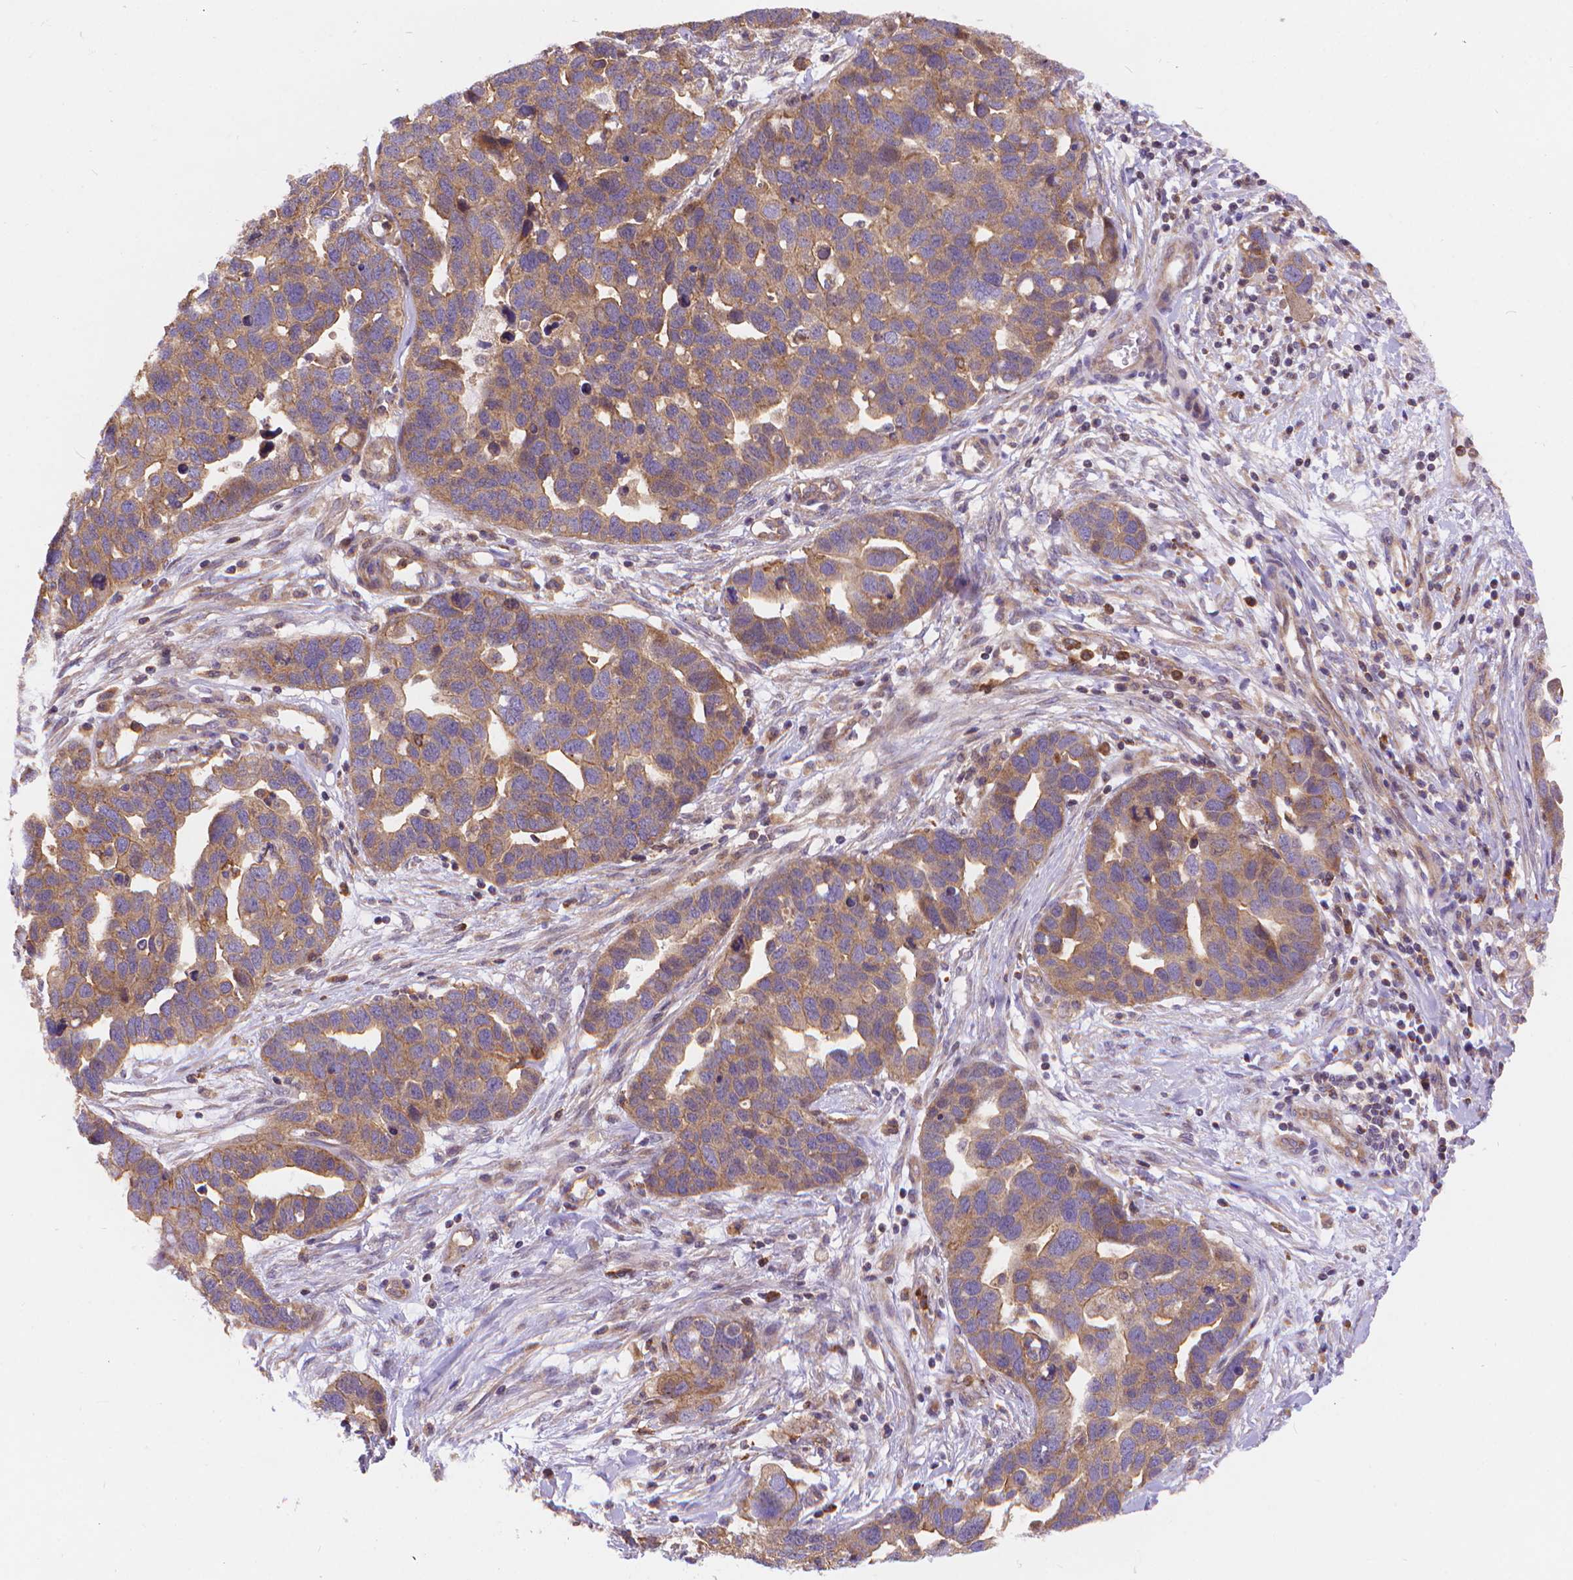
{"staining": {"intensity": "moderate", "quantity": "<25%", "location": "cytoplasmic/membranous"}, "tissue": "ovarian cancer", "cell_type": "Tumor cells", "image_type": "cancer", "snomed": [{"axis": "morphology", "description": "Cystadenocarcinoma, serous, NOS"}, {"axis": "topography", "description": "Ovary"}], "caption": "The micrograph demonstrates immunohistochemical staining of ovarian serous cystadenocarcinoma. There is moderate cytoplasmic/membranous staining is seen in approximately <25% of tumor cells.", "gene": "ARAP1", "patient": {"sex": "female", "age": 54}}